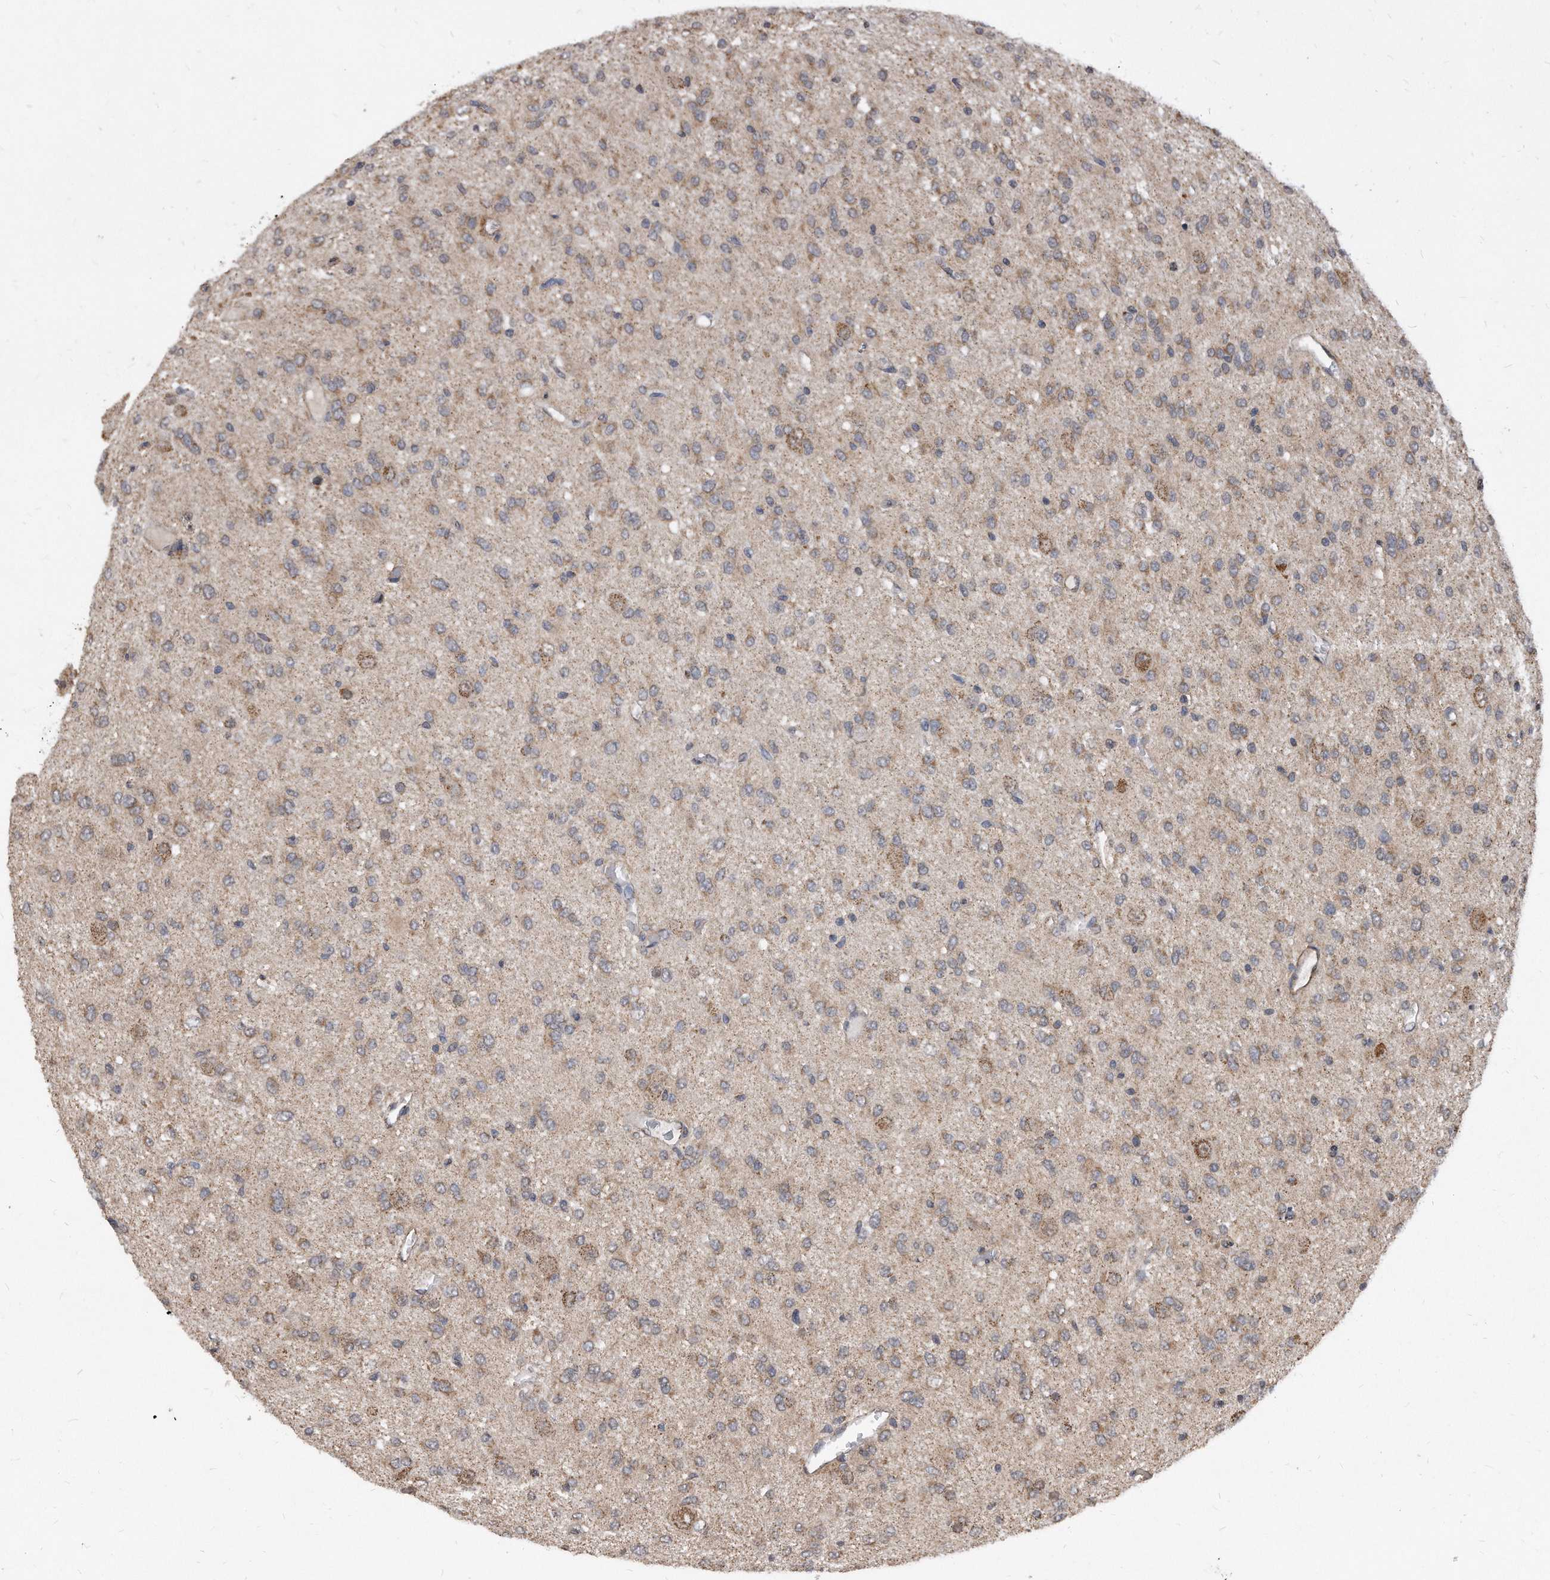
{"staining": {"intensity": "weak", "quantity": "25%-75%", "location": "cytoplasmic/membranous"}, "tissue": "glioma", "cell_type": "Tumor cells", "image_type": "cancer", "snomed": [{"axis": "morphology", "description": "Glioma, malignant, High grade"}, {"axis": "topography", "description": "Brain"}], "caption": "Weak cytoplasmic/membranous protein expression is appreciated in approximately 25%-75% of tumor cells in glioma.", "gene": "DUSP22", "patient": {"sex": "female", "age": 59}}